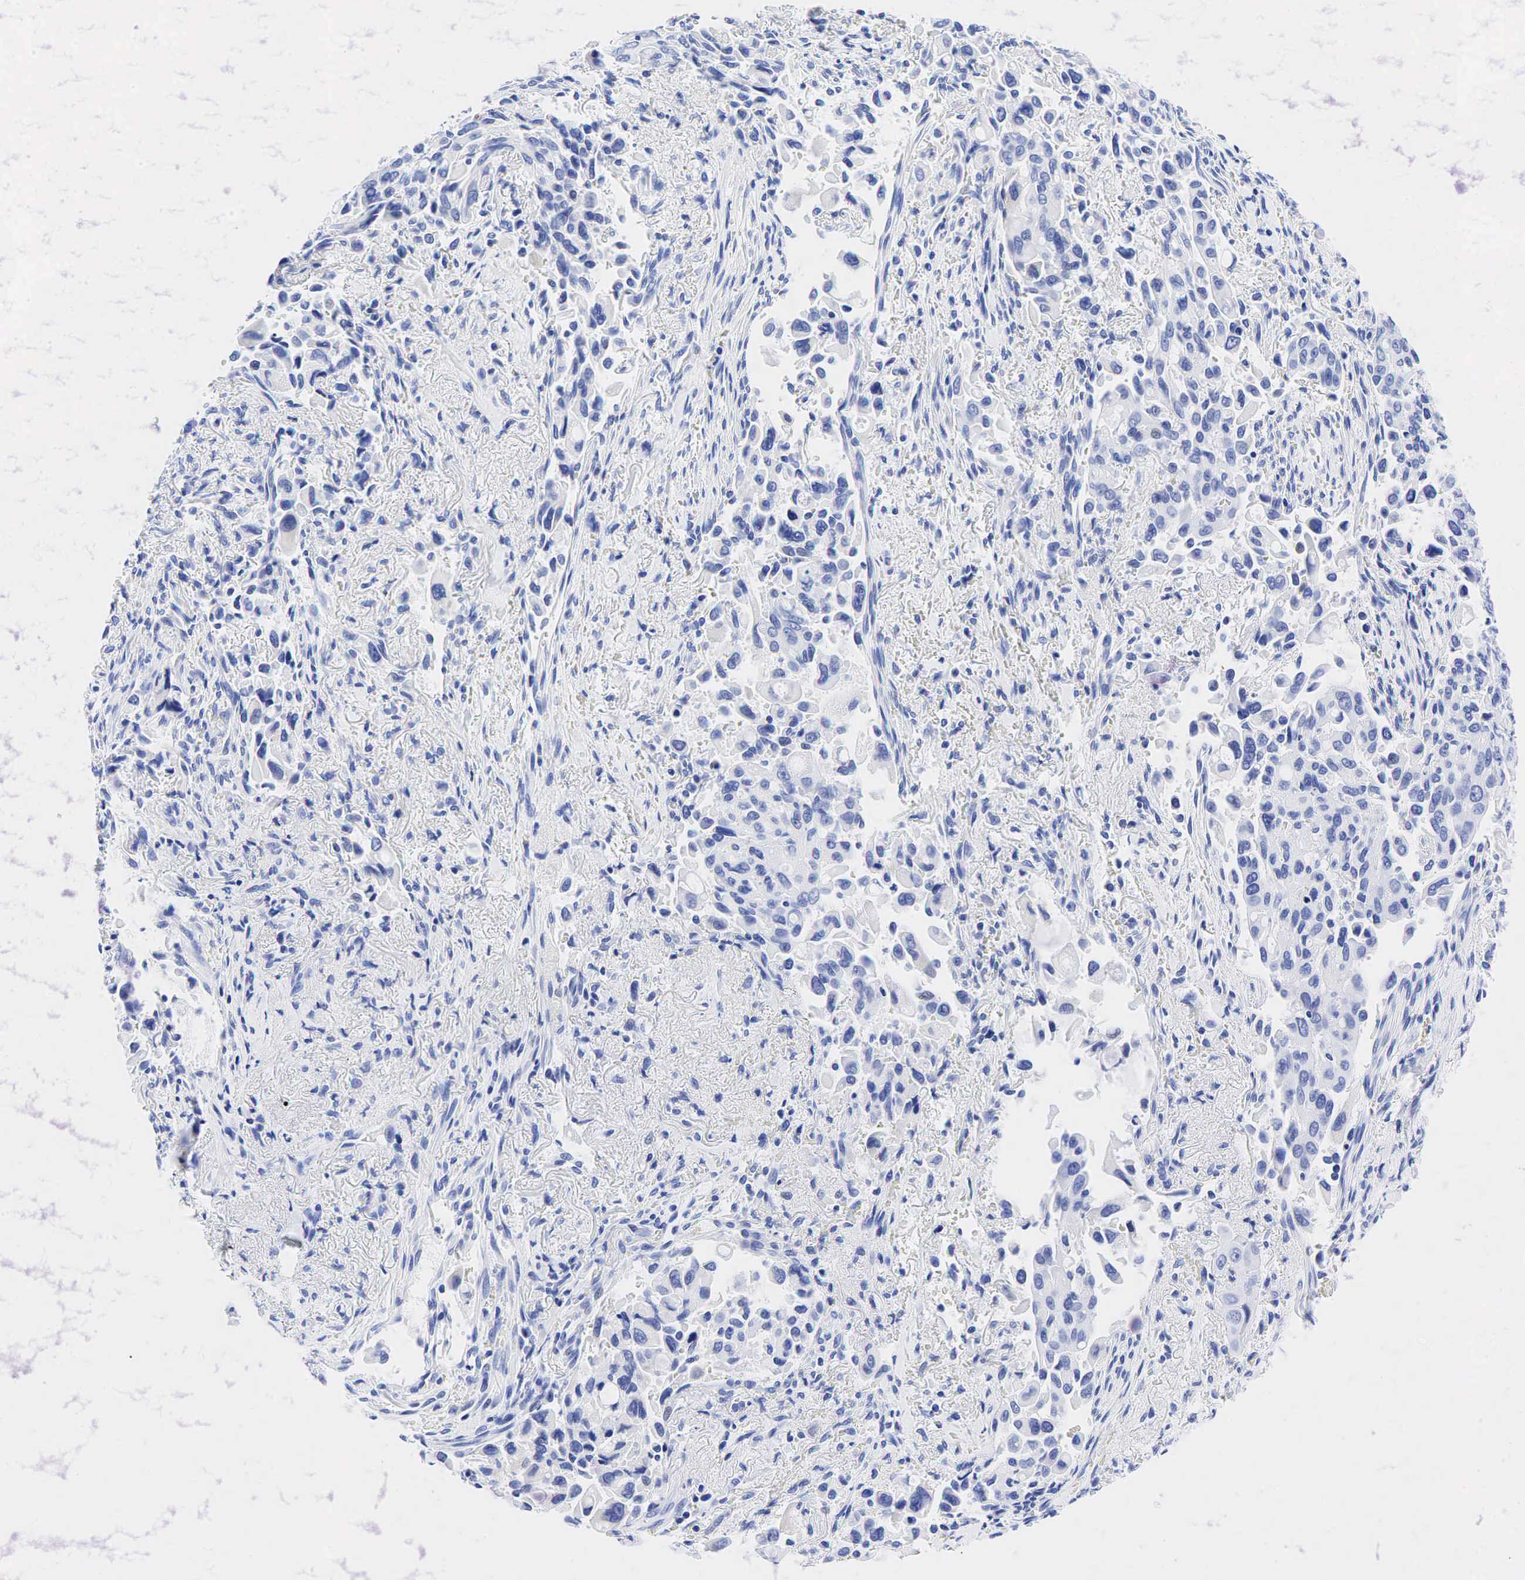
{"staining": {"intensity": "negative", "quantity": "none", "location": "none"}, "tissue": "lung cancer", "cell_type": "Tumor cells", "image_type": "cancer", "snomed": [{"axis": "morphology", "description": "Adenocarcinoma, NOS"}, {"axis": "topography", "description": "Lung"}], "caption": "This is a image of immunohistochemistry staining of lung cancer, which shows no positivity in tumor cells.", "gene": "ESR1", "patient": {"sex": "male", "age": 68}}